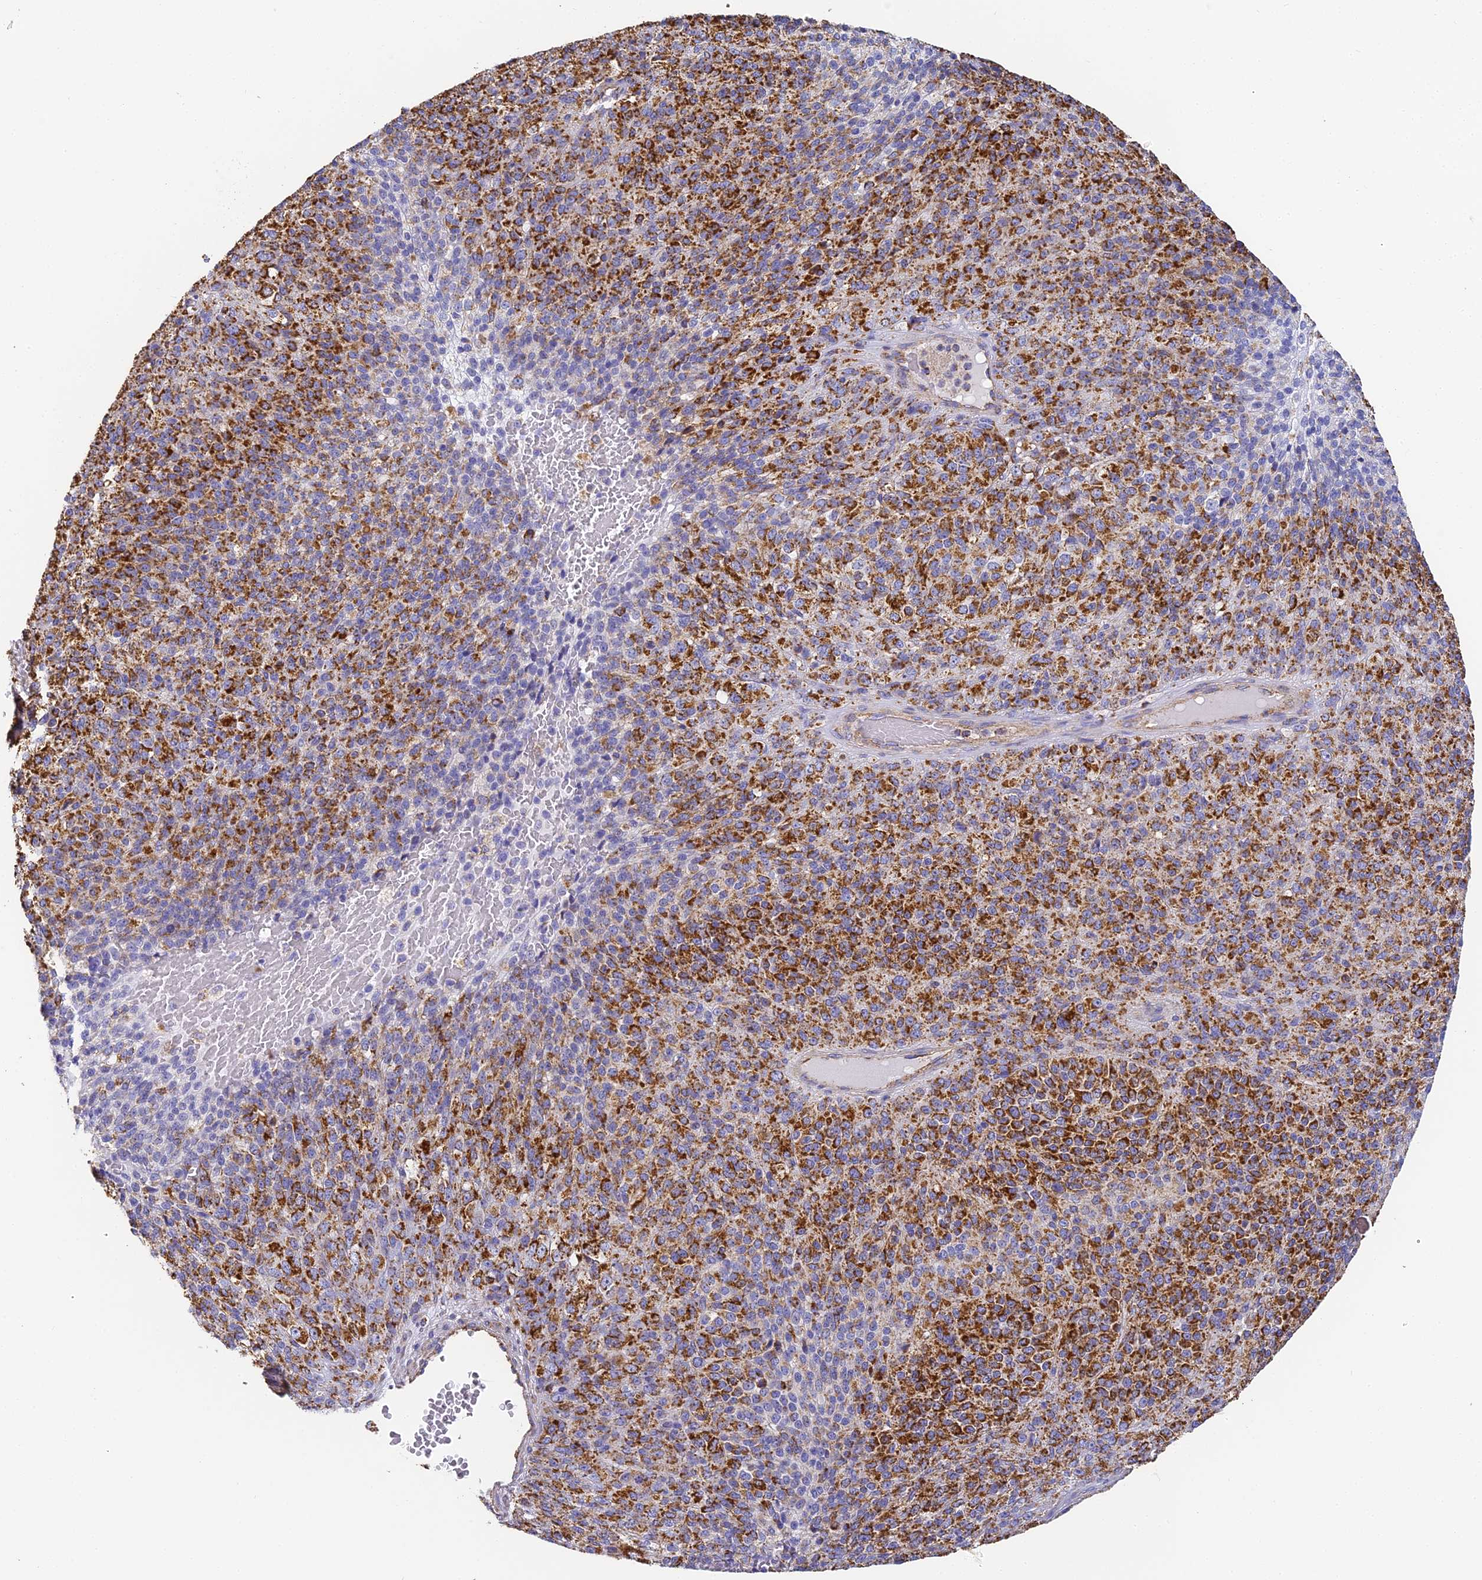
{"staining": {"intensity": "strong", "quantity": ">75%", "location": "cytoplasmic/membranous"}, "tissue": "melanoma", "cell_type": "Tumor cells", "image_type": "cancer", "snomed": [{"axis": "morphology", "description": "Malignant melanoma, Metastatic site"}, {"axis": "topography", "description": "Brain"}], "caption": "This photomicrograph exhibits melanoma stained with immunohistochemistry to label a protein in brown. The cytoplasmic/membranous of tumor cells show strong positivity for the protein. Nuclei are counter-stained blue.", "gene": "COX6C", "patient": {"sex": "female", "age": 56}}